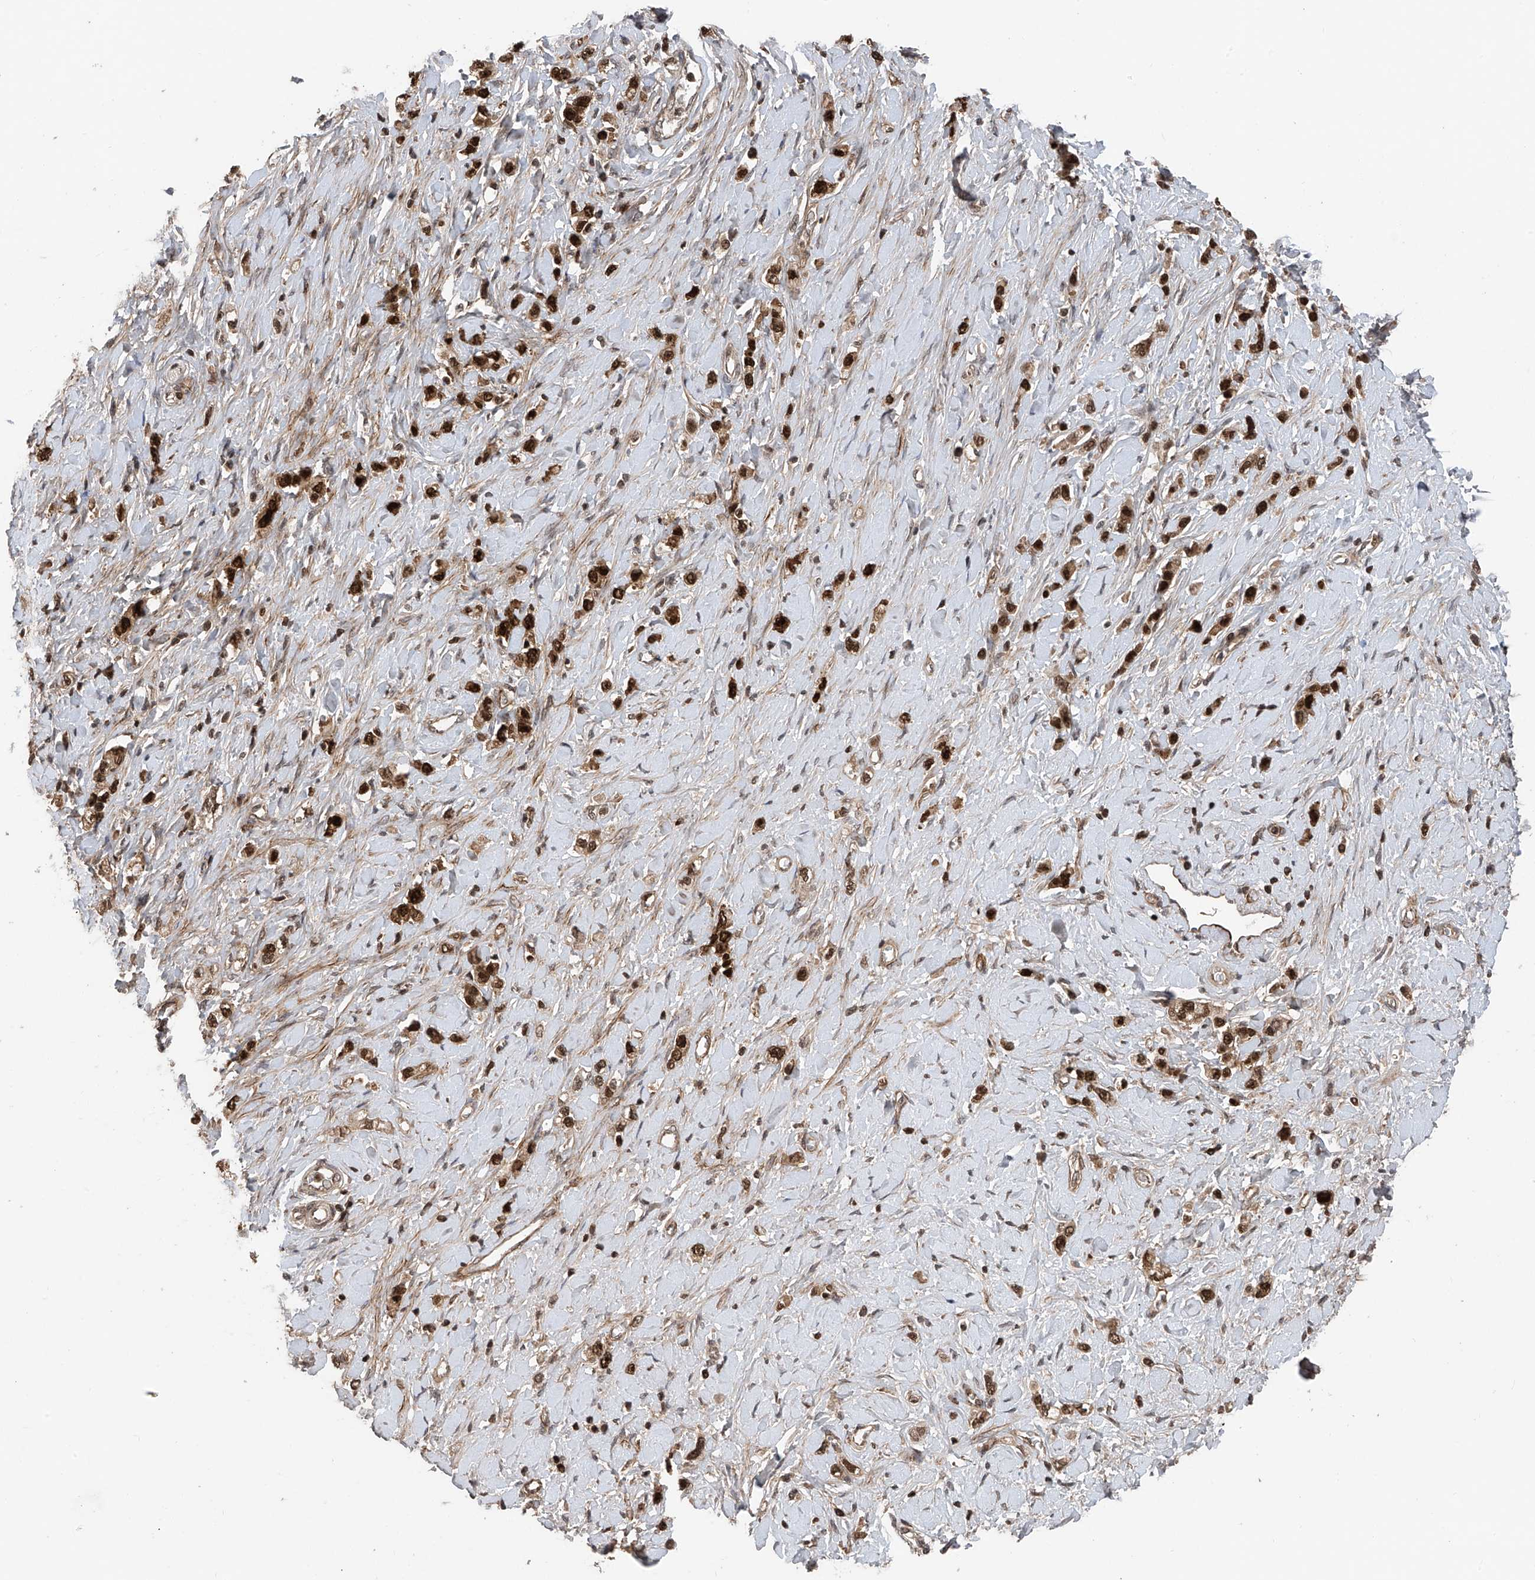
{"staining": {"intensity": "strong", "quantity": ">75%", "location": "nuclear"}, "tissue": "stomach cancer", "cell_type": "Tumor cells", "image_type": "cancer", "snomed": [{"axis": "morphology", "description": "Normal tissue, NOS"}, {"axis": "morphology", "description": "Adenocarcinoma, NOS"}, {"axis": "topography", "description": "Stomach, upper"}, {"axis": "topography", "description": "Stomach"}], "caption": "Immunohistochemical staining of human stomach cancer (adenocarcinoma) shows high levels of strong nuclear protein expression in about >75% of tumor cells.", "gene": "DNAJC9", "patient": {"sex": "female", "age": 65}}